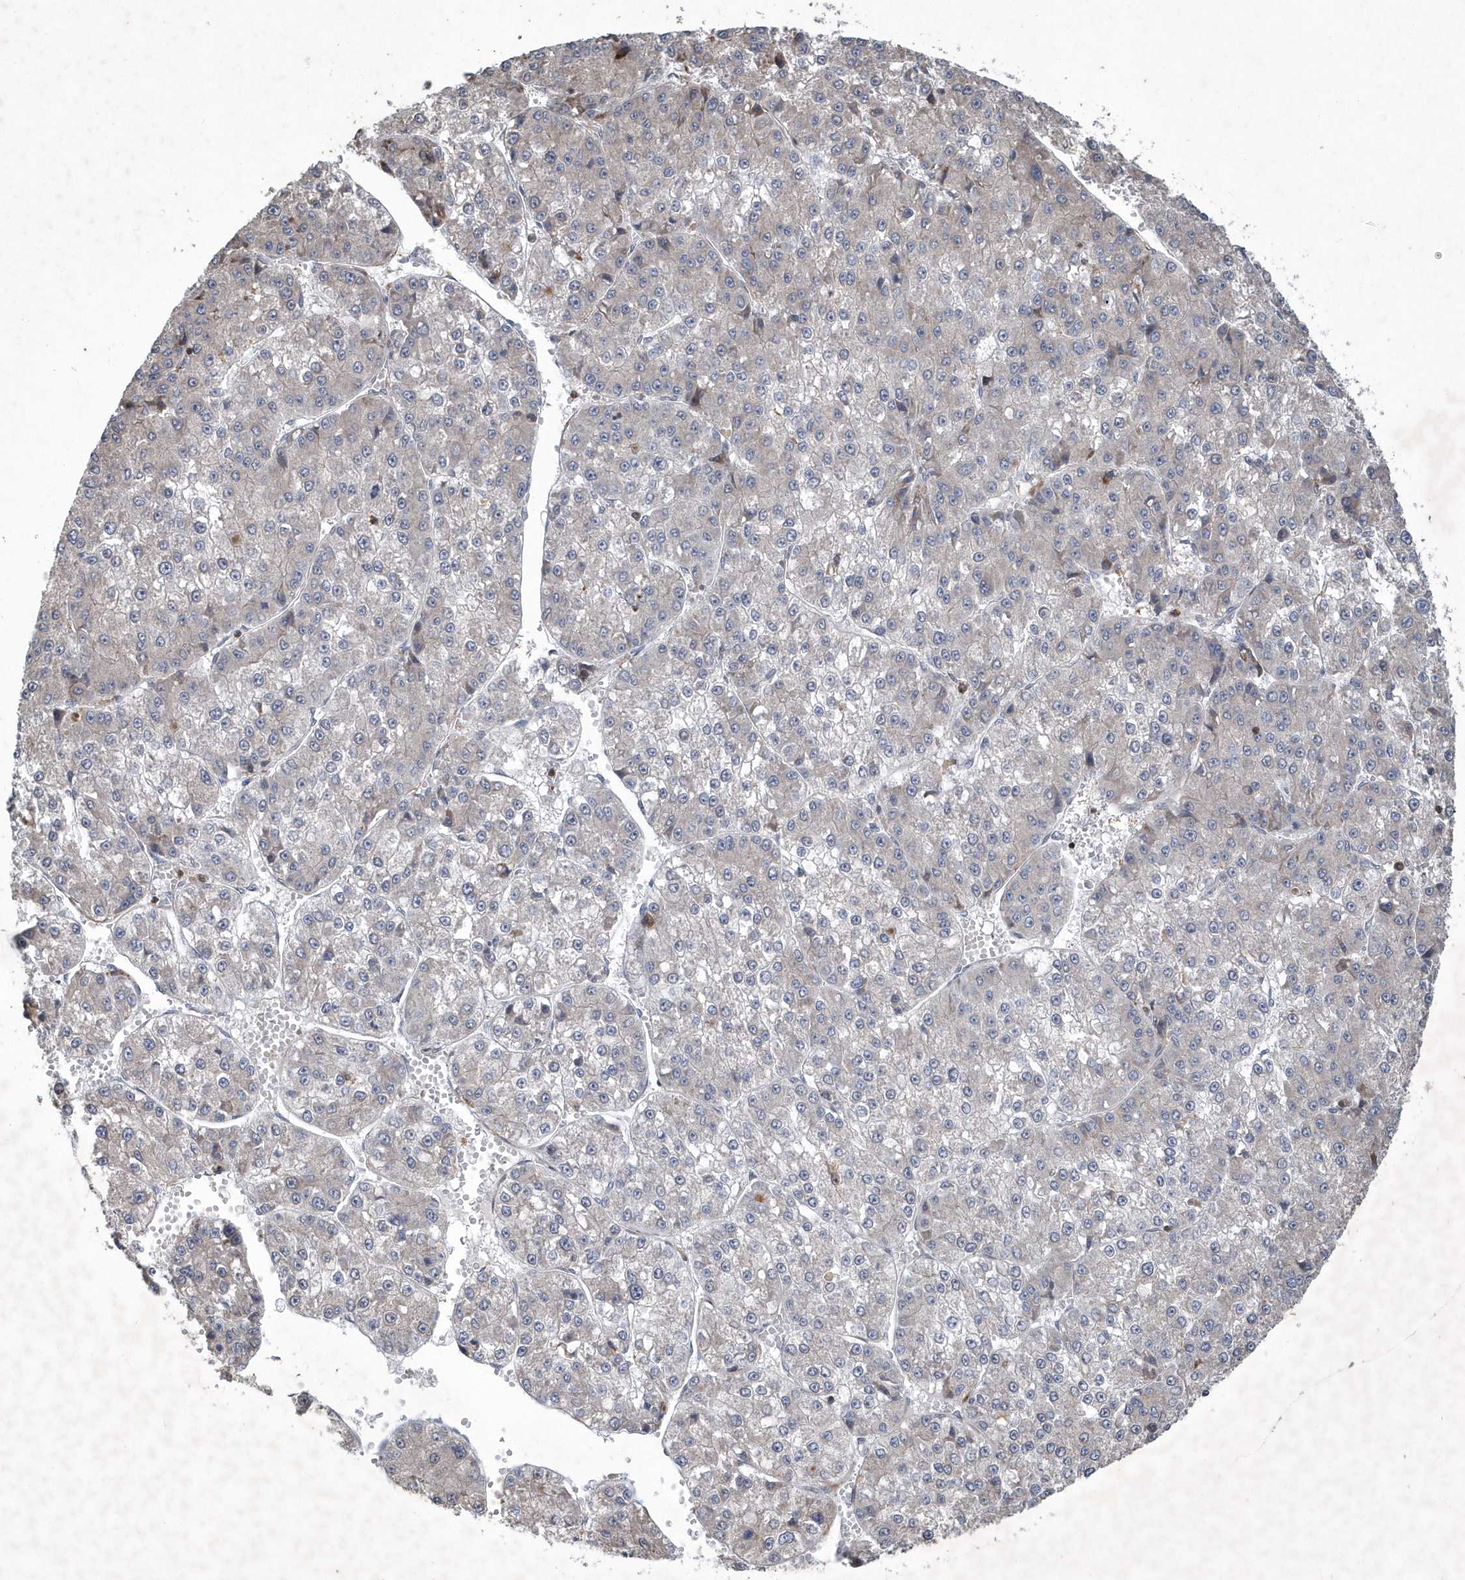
{"staining": {"intensity": "negative", "quantity": "none", "location": "none"}, "tissue": "liver cancer", "cell_type": "Tumor cells", "image_type": "cancer", "snomed": [{"axis": "morphology", "description": "Carcinoma, Hepatocellular, NOS"}, {"axis": "topography", "description": "Liver"}], "caption": "Tumor cells are negative for protein expression in human liver cancer.", "gene": "N4BP2", "patient": {"sex": "female", "age": 73}}